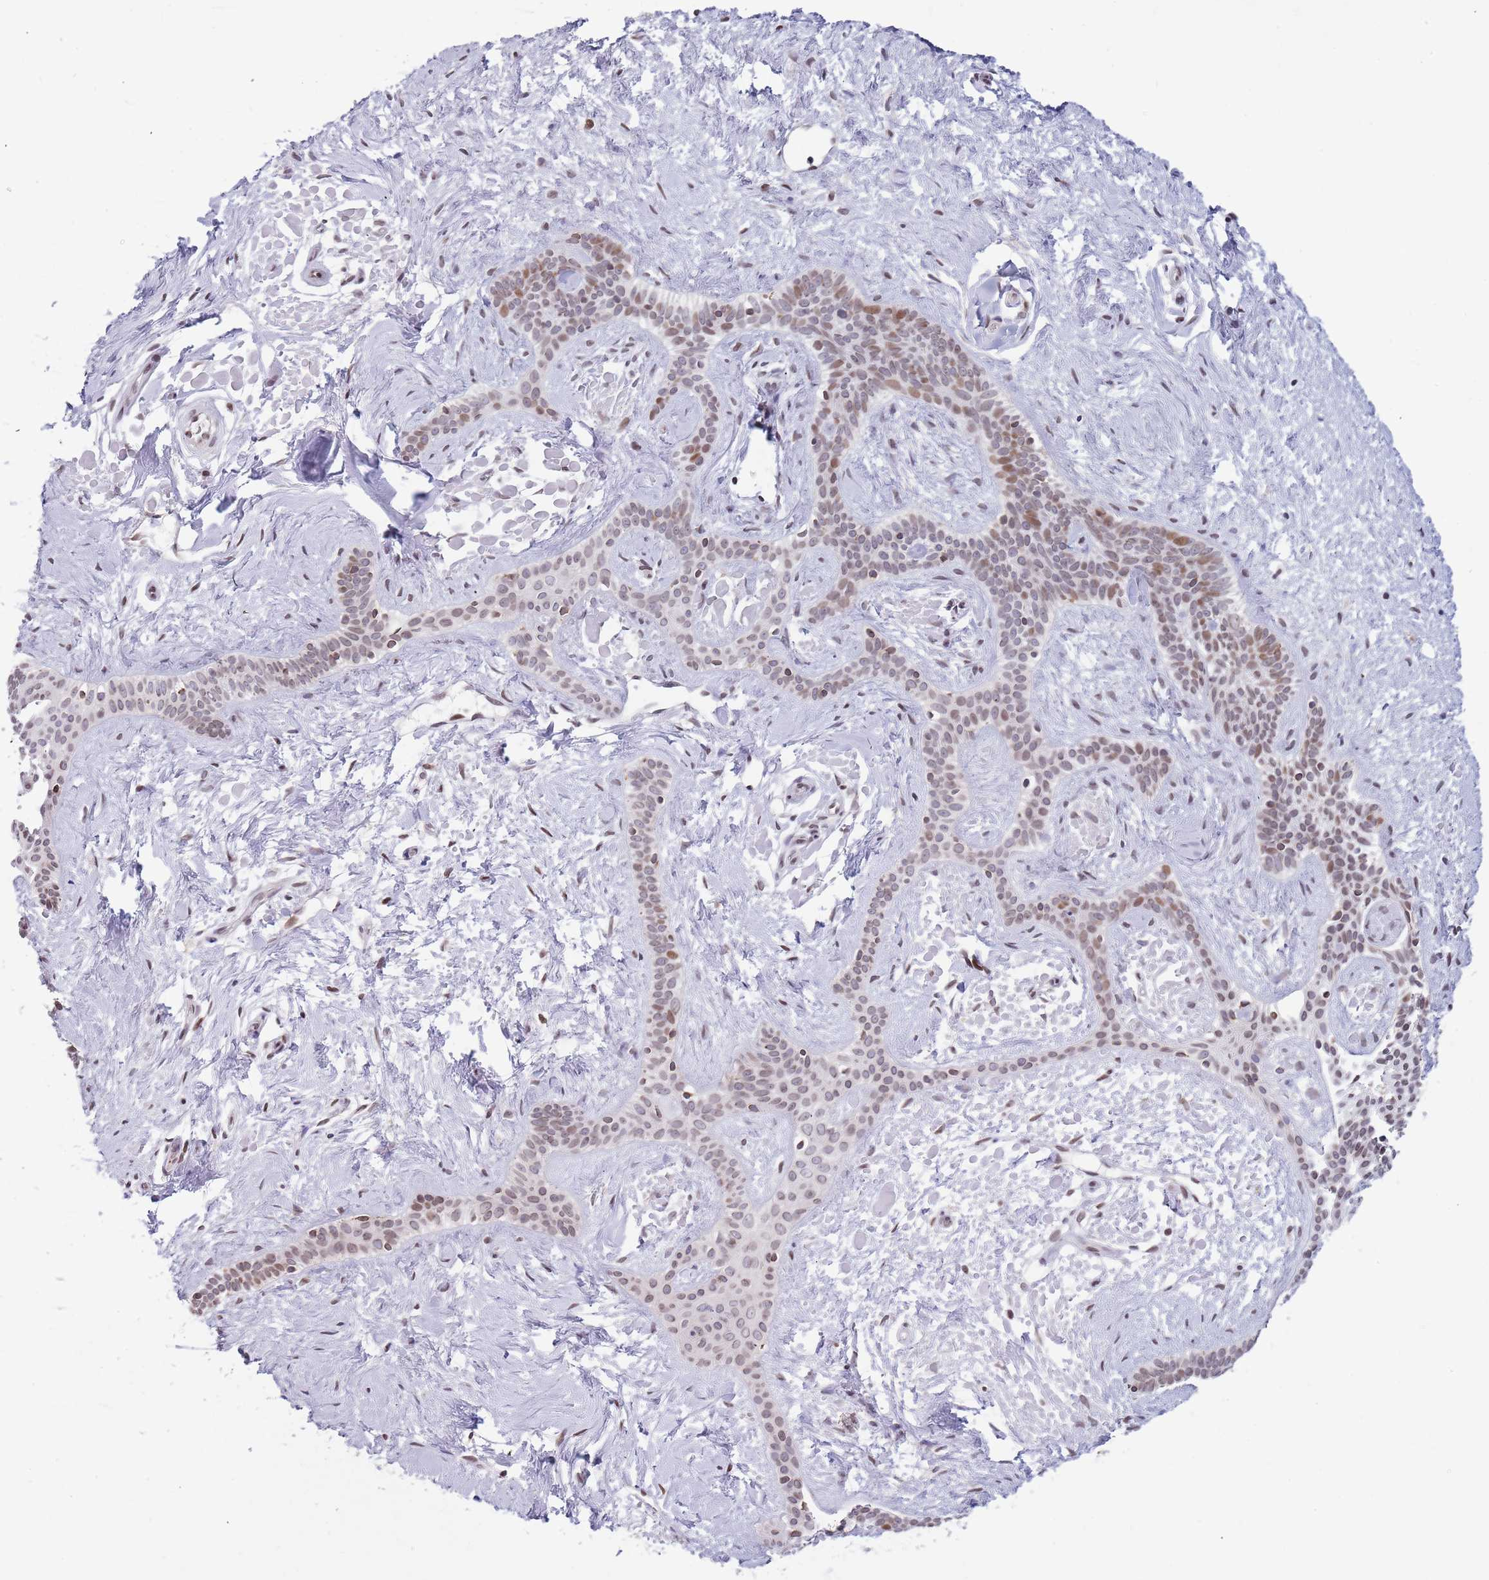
{"staining": {"intensity": "weak", "quantity": "25%-75%", "location": "cytoplasmic/membranous,nuclear"}, "tissue": "skin cancer", "cell_type": "Tumor cells", "image_type": "cancer", "snomed": [{"axis": "morphology", "description": "Basal cell carcinoma"}, {"axis": "topography", "description": "Skin"}], "caption": "The immunohistochemical stain labels weak cytoplasmic/membranous and nuclear expression in tumor cells of basal cell carcinoma (skin) tissue. Using DAB (brown) and hematoxylin (blue) stains, captured at high magnification using brightfield microscopy.", "gene": "KLHDC2", "patient": {"sex": "male", "age": 78}}